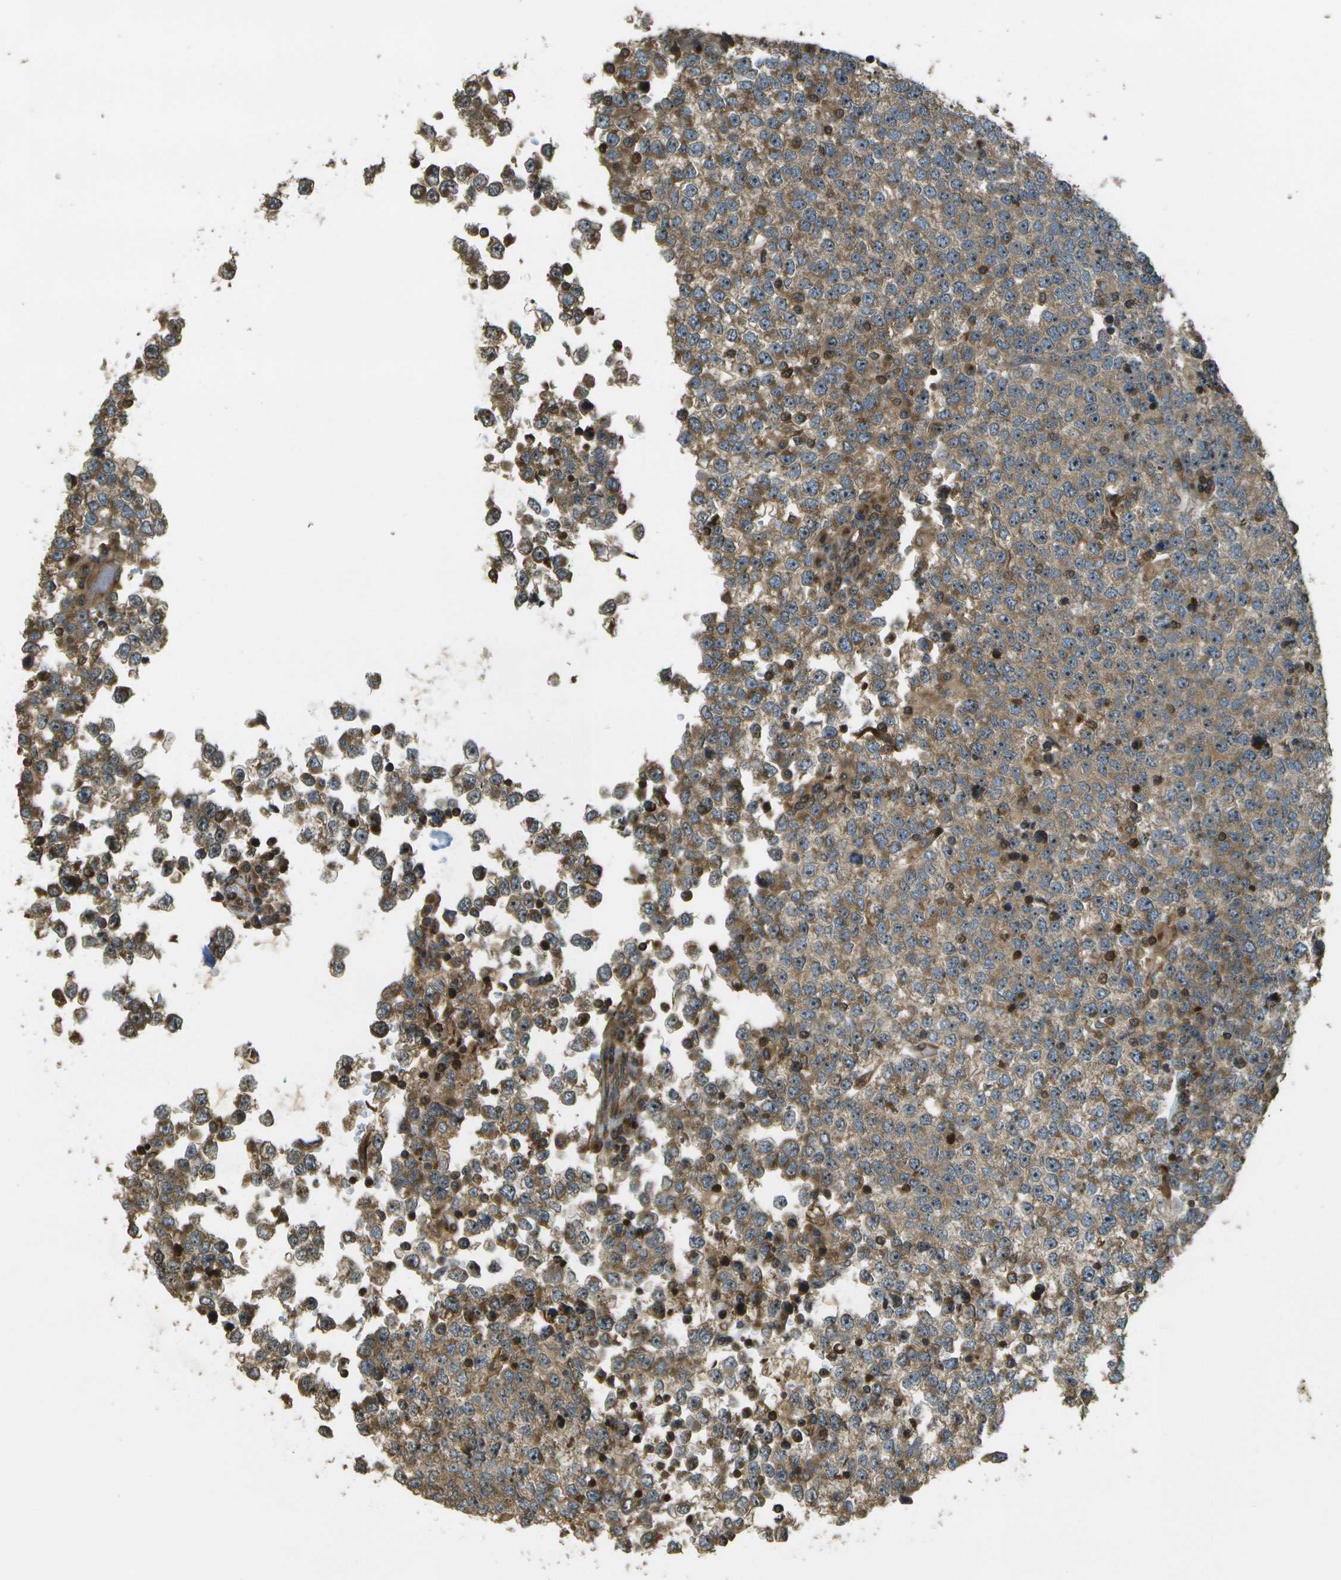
{"staining": {"intensity": "moderate", "quantity": ">75%", "location": "cytoplasmic/membranous,nuclear"}, "tissue": "testis cancer", "cell_type": "Tumor cells", "image_type": "cancer", "snomed": [{"axis": "morphology", "description": "Seminoma, NOS"}, {"axis": "topography", "description": "Testis"}], "caption": "A brown stain highlights moderate cytoplasmic/membranous and nuclear staining of a protein in testis seminoma tumor cells.", "gene": "LRP12", "patient": {"sex": "male", "age": 65}}